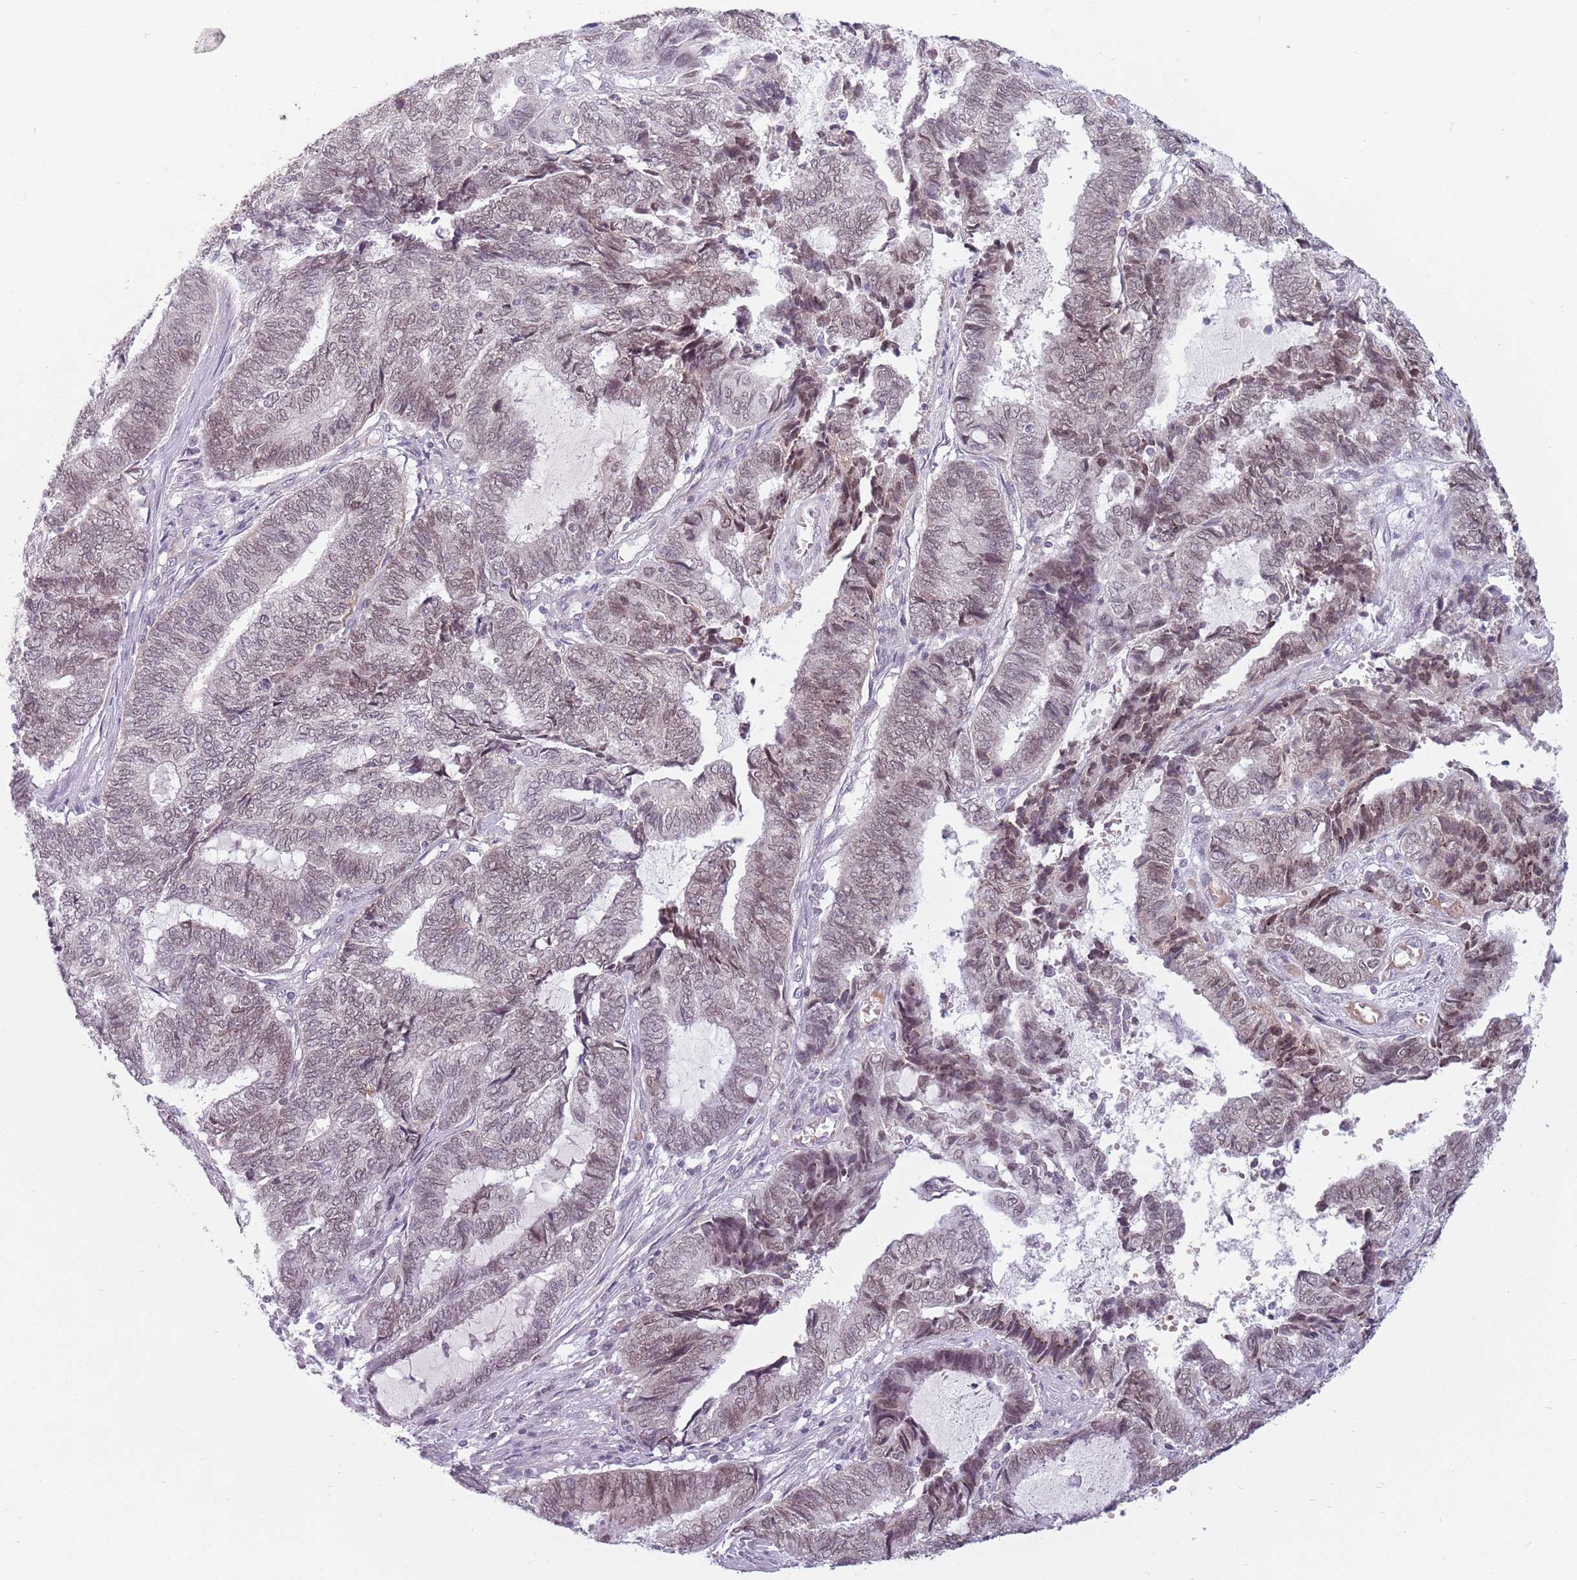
{"staining": {"intensity": "moderate", "quantity": "<25%", "location": "nuclear"}, "tissue": "endometrial cancer", "cell_type": "Tumor cells", "image_type": "cancer", "snomed": [{"axis": "morphology", "description": "Adenocarcinoma, NOS"}, {"axis": "topography", "description": "Uterus"}, {"axis": "topography", "description": "Endometrium"}], "caption": "The immunohistochemical stain shows moderate nuclear expression in tumor cells of endometrial cancer tissue. The staining was performed using DAB, with brown indicating positive protein expression. Nuclei are stained blue with hematoxylin.", "gene": "ZNF574", "patient": {"sex": "female", "age": 70}}